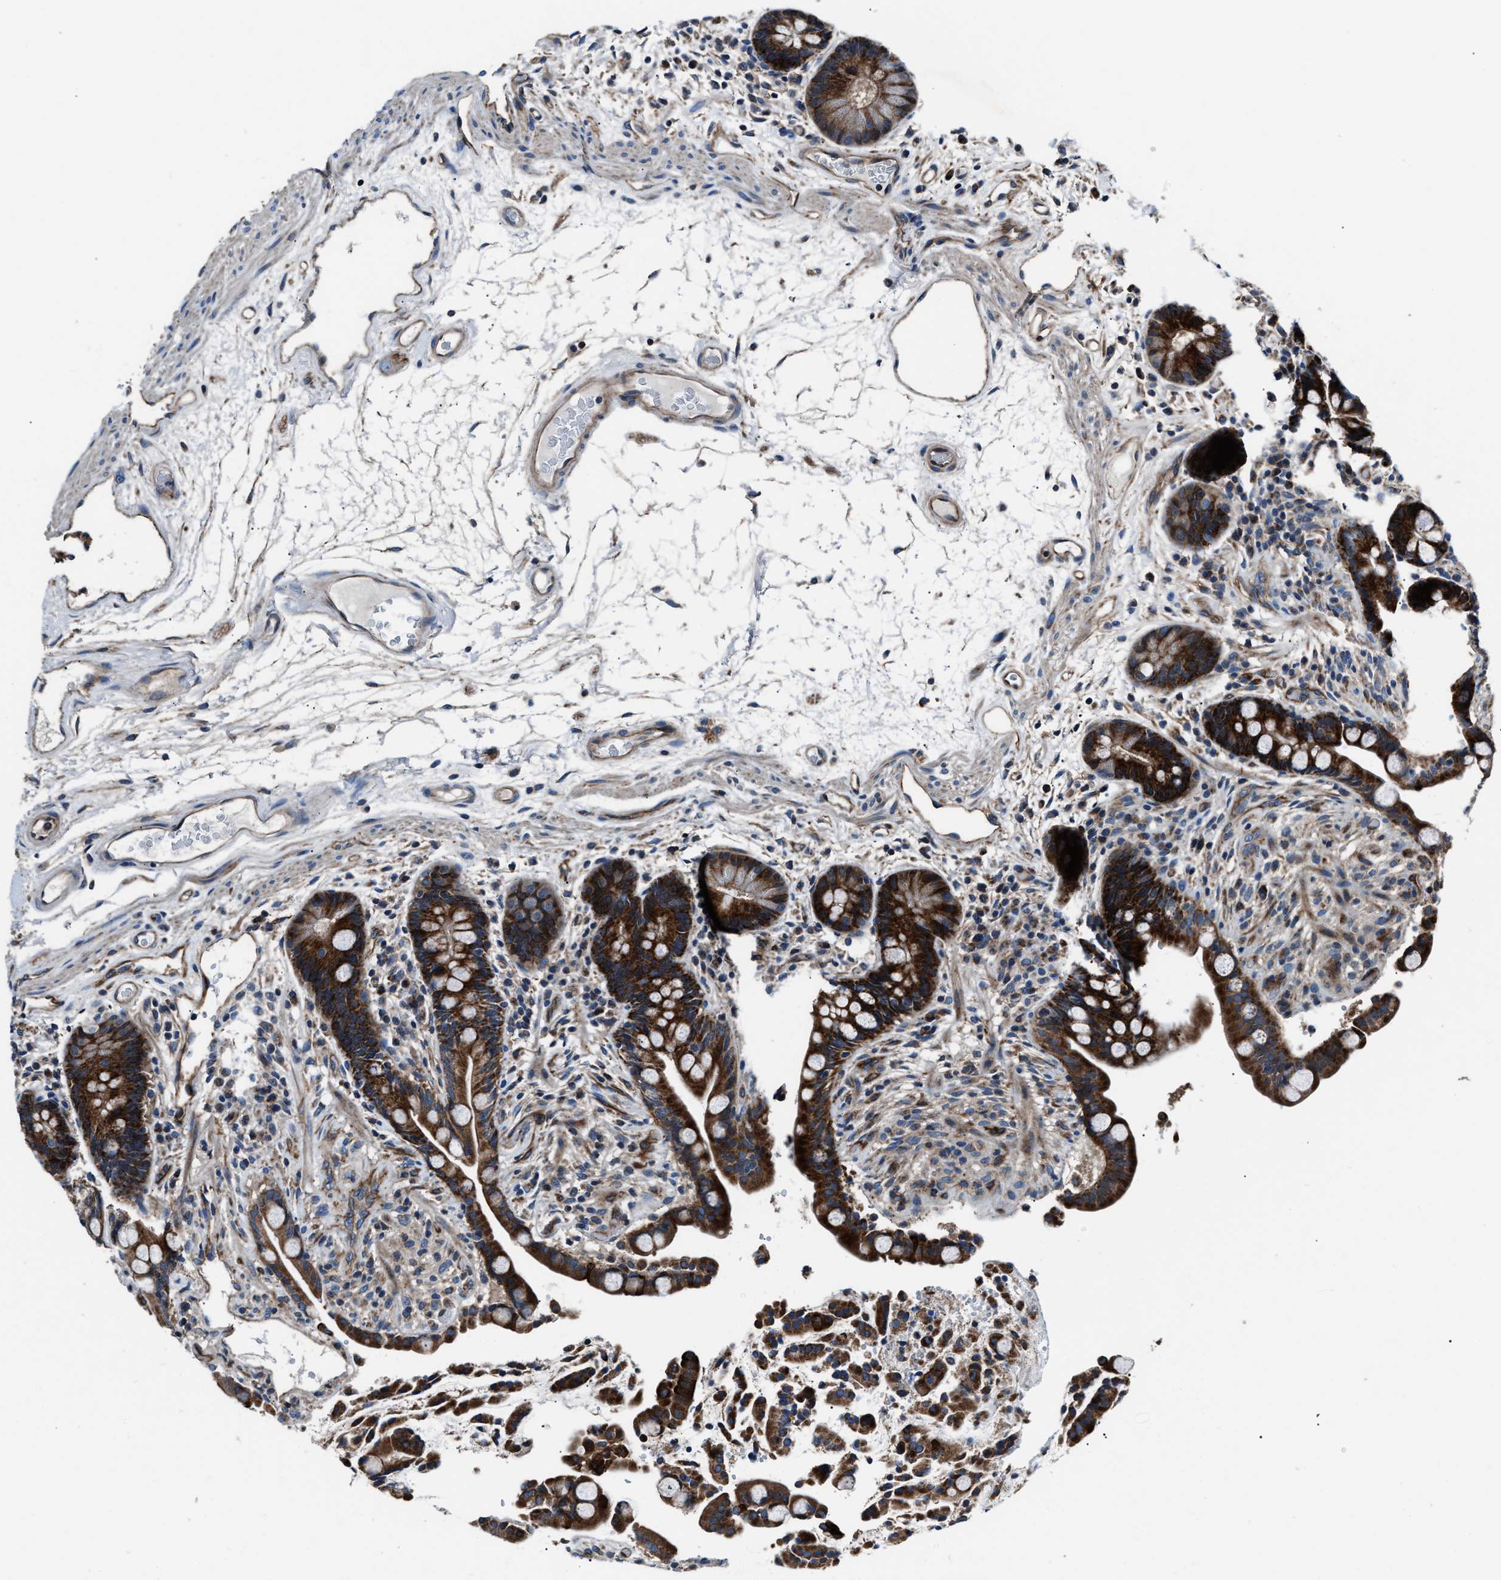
{"staining": {"intensity": "moderate", "quantity": ">75%", "location": "cytoplasmic/membranous"}, "tissue": "colon", "cell_type": "Endothelial cells", "image_type": "normal", "snomed": [{"axis": "morphology", "description": "Normal tissue, NOS"}, {"axis": "topography", "description": "Colon"}], "caption": "Approximately >75% of endothelial cells in normal colon reveal moderate cytoplasmic/membranous protein staining as visualized by brown immunohistochemical staining.", "gene": "ENSG00000281039", "patient": {"sex": "male", "age": 73}}